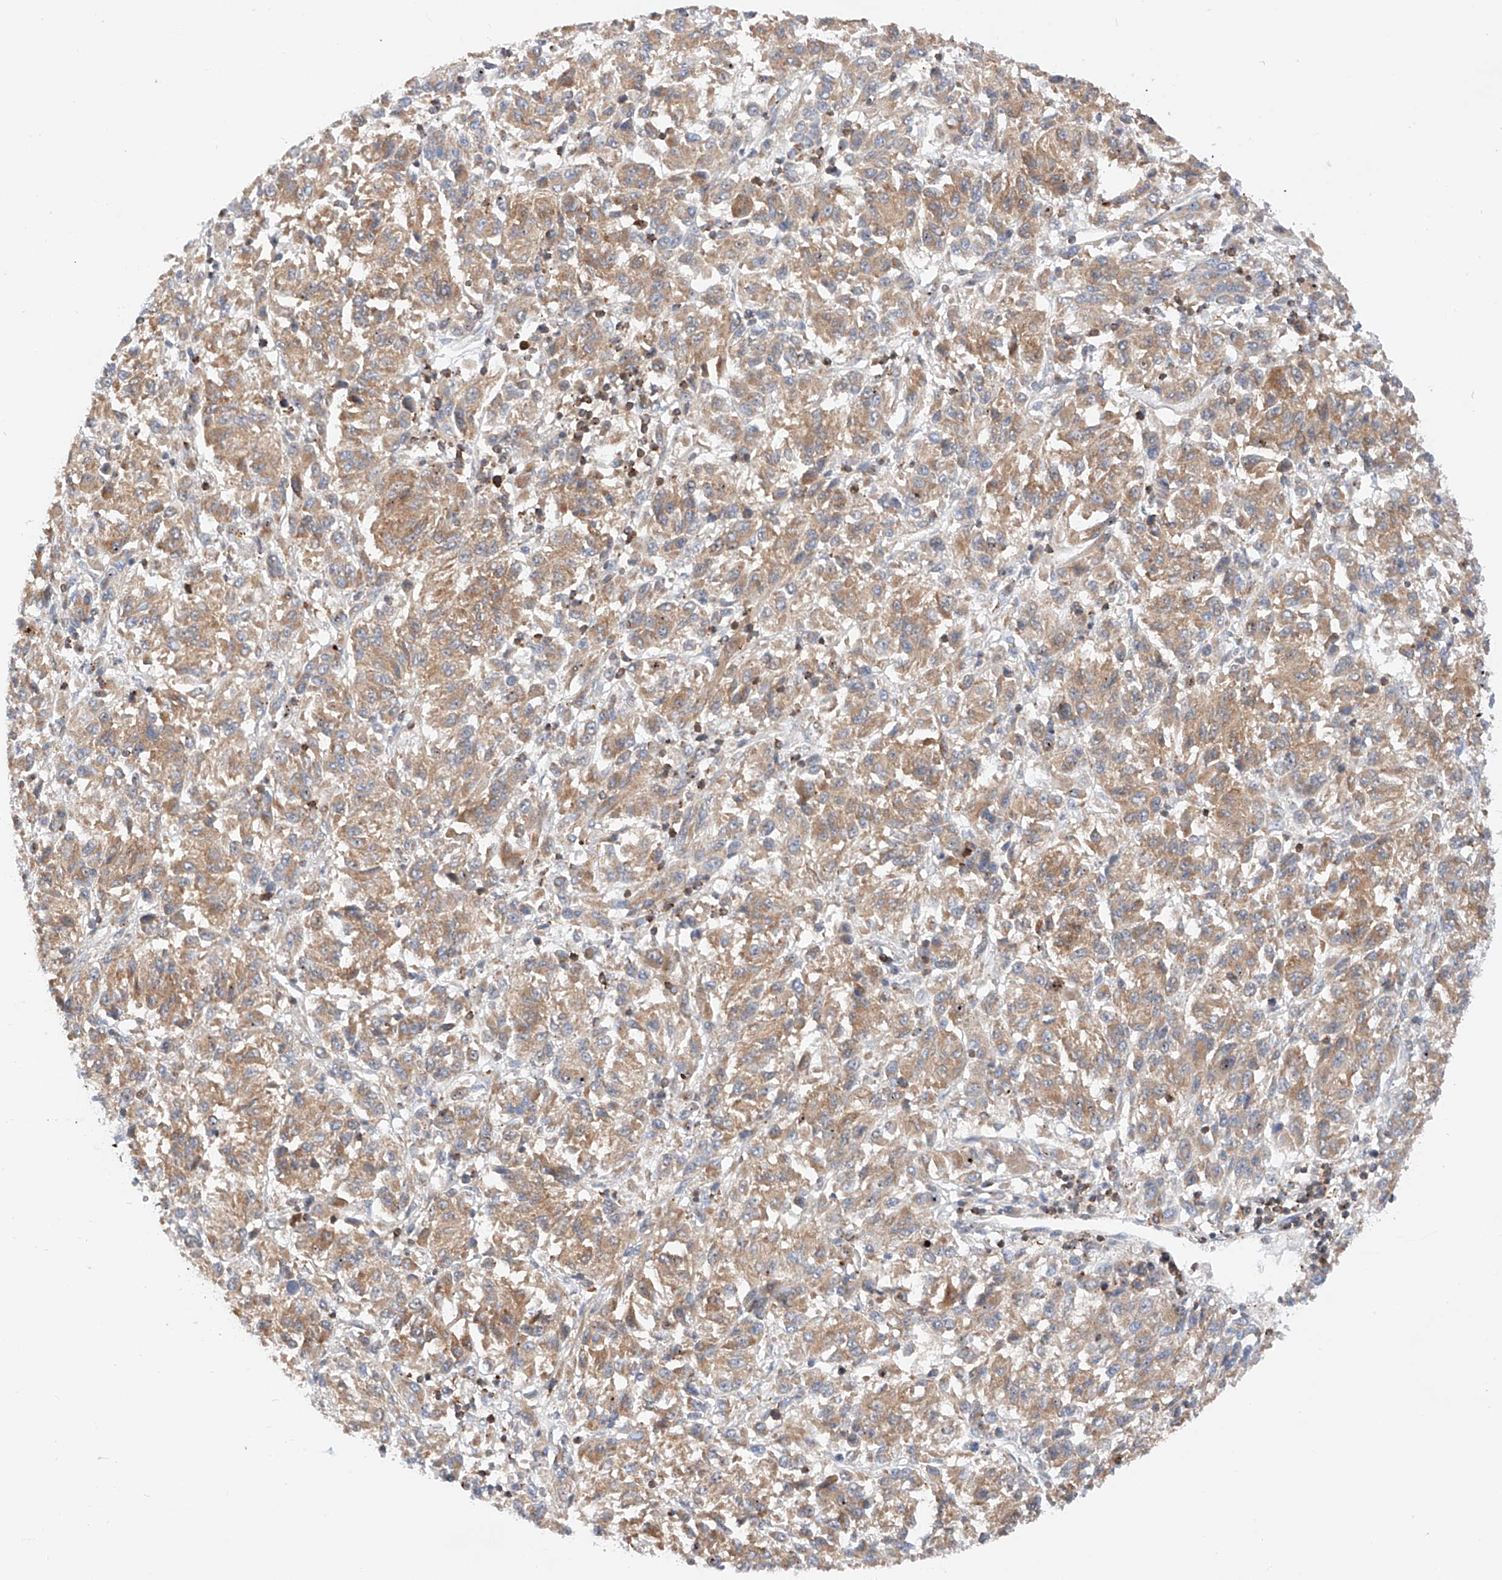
{"staining": {"intensity": "moderate", "quantity": ">75%", "location": "cytoplasmic/membranous"}, "tissue": "melanoma", "cell_type": "Tumor cells", "image_type": "cancer", "snomed": [{"axis": "morphology", "description": "Malignant melanoma, Metastatic site"}, {"axis": "topography", "description": "Lung"}], "caption": "There is medium levels of moderate cytoplasmic/membranous positivity in tumor cells of melanoma, as demonstrated by immunohistochemical staining (brown color).", "gene": "MFN2", "patient": {"sex": "male", "age": 64}}